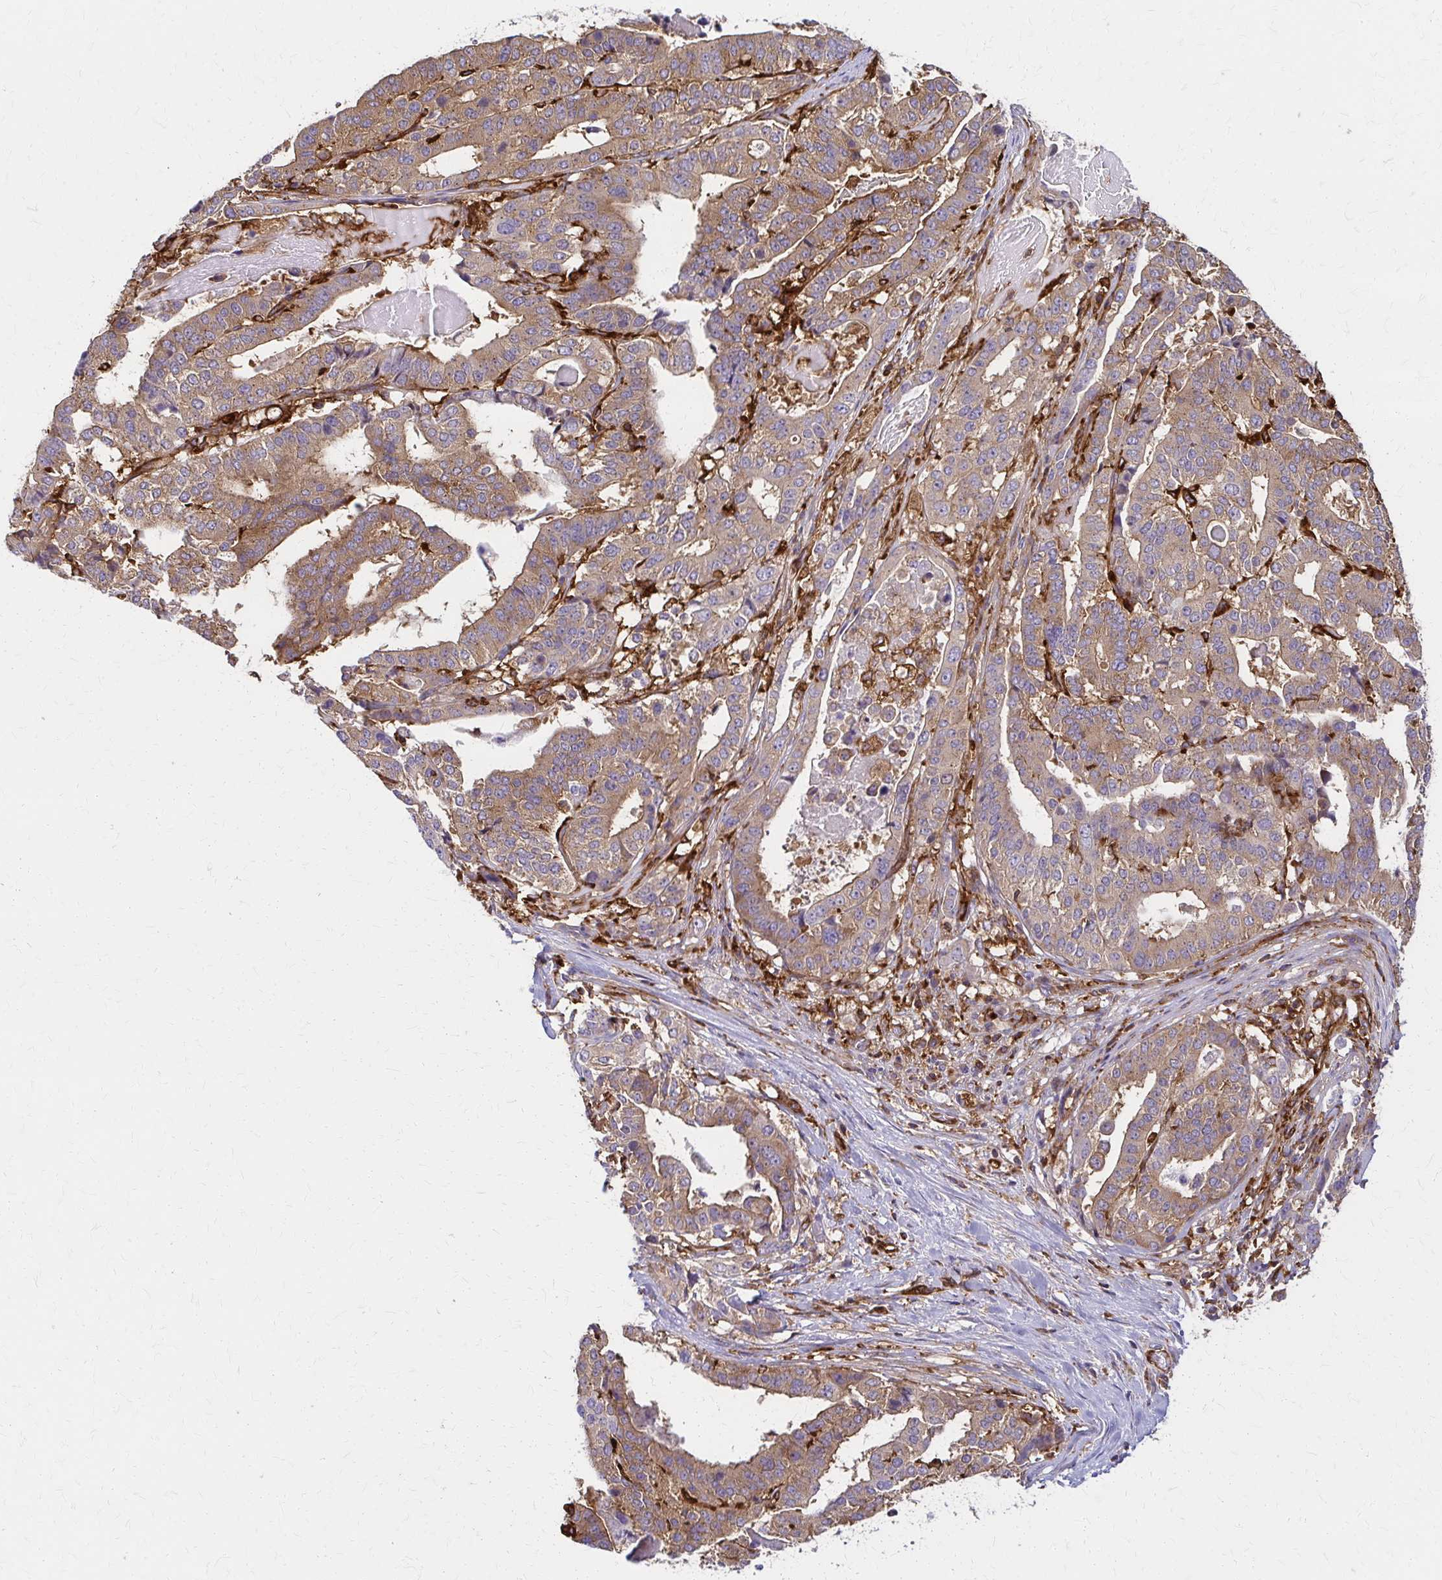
{"staining": {"intensity": "moderate", "quantity": ">75%", "location": "cytoplasmic/membranous"}, "tissue": "stomach cancer", "cell_type": "Tumor cells", "image_type": "cancer", "snomed": [{"axis": "morphology", "description": "Adenocarcinoma, NOS"}, {"axis": "topography", "description": "Stomach"}], "caption": "Immunohistochemical staining of stomach cancer exhibits medium levels of moderate cytoplasmic/membranous expression in approximately >75% of tumor cells. (IHC, brightfield microscopy, high magnification).", "gene": "WASF2", "patient": {"sex": "male", "age": 48}}